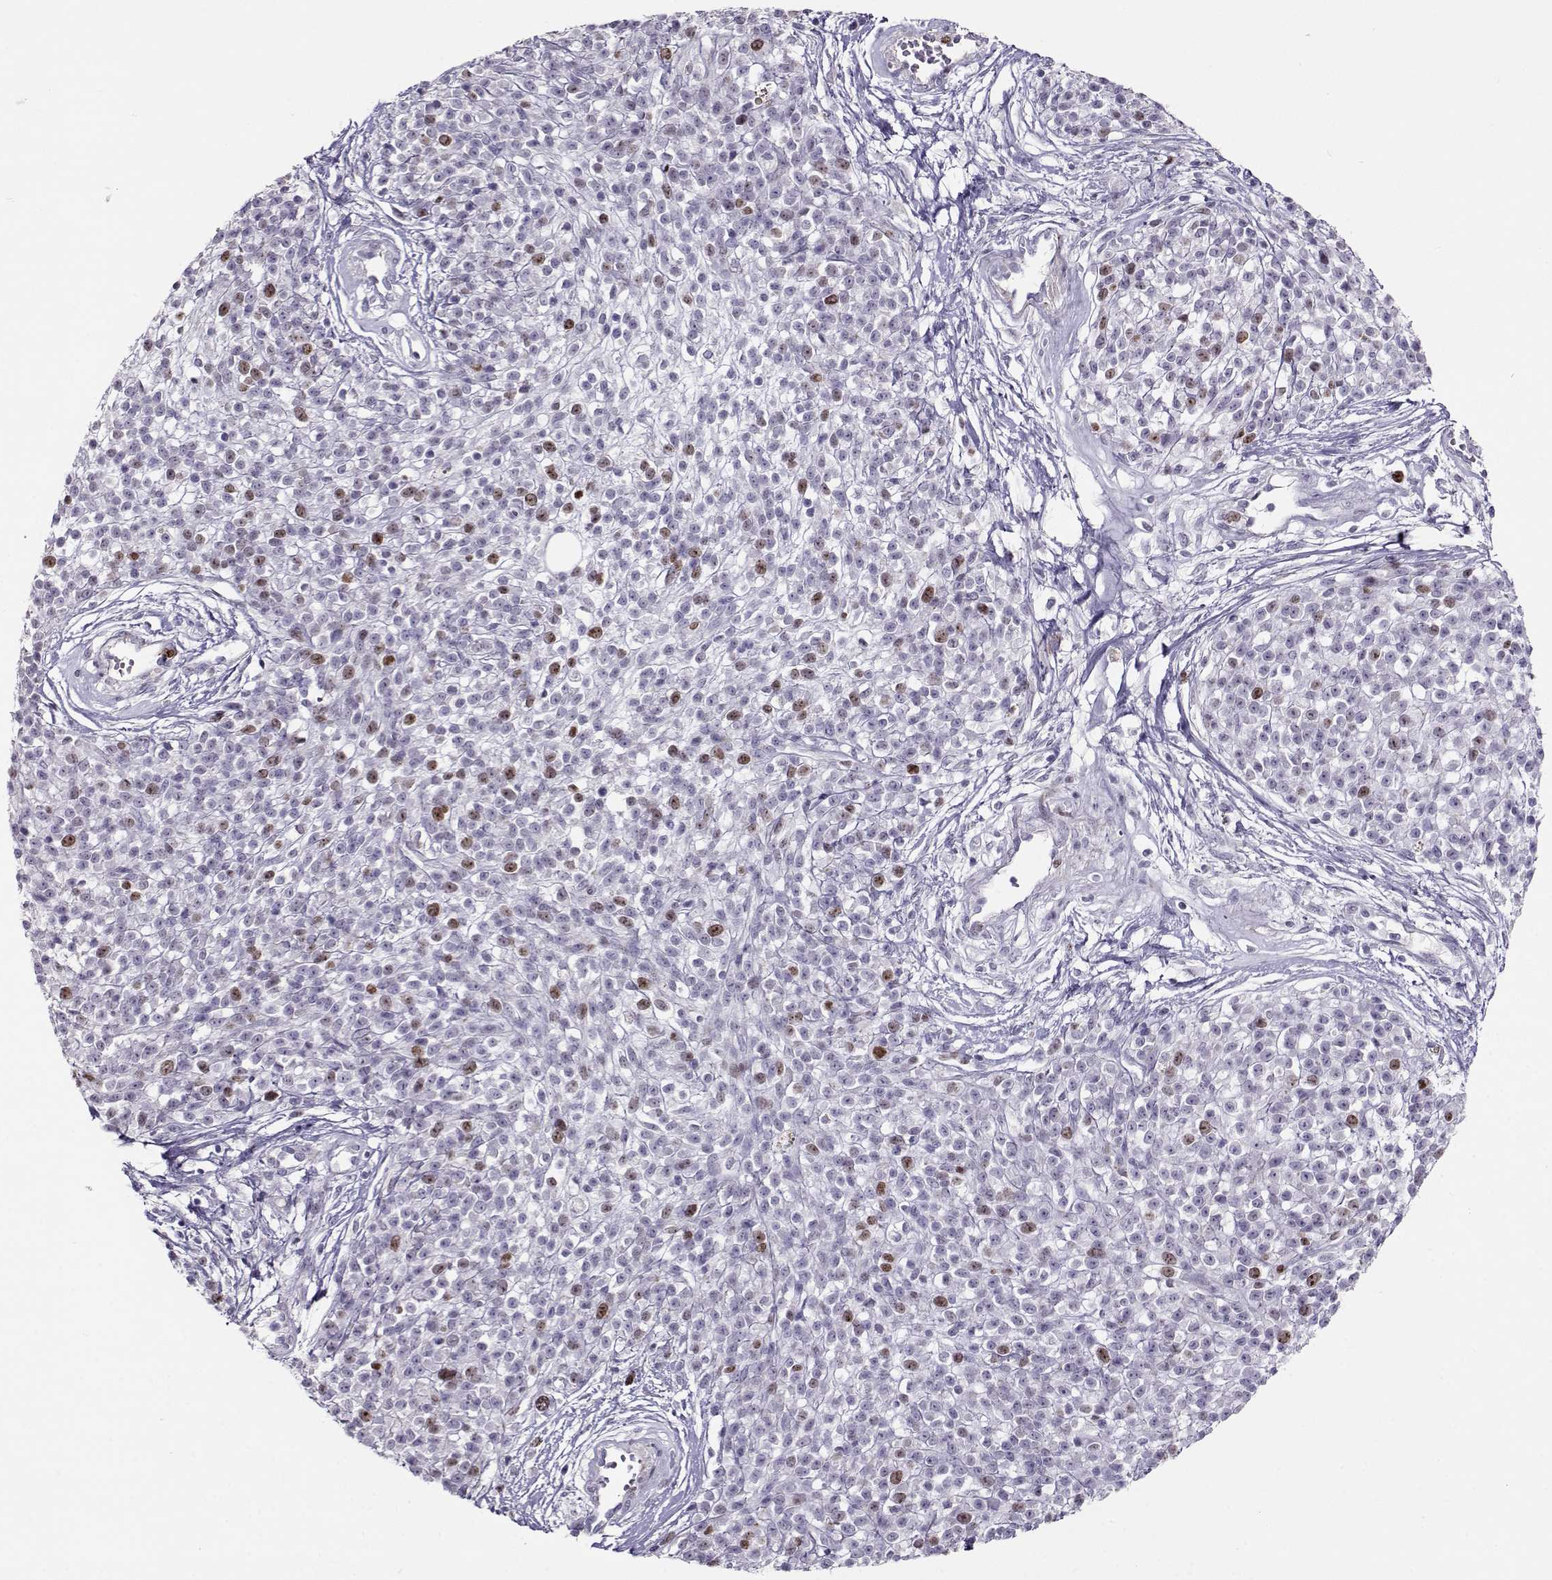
{"staining": {"intensity": "moderate", "quantity": "<25%", "location": "nuclear"}, "tissue": "melanoma", "cell_type": "Tumor cells", "image_type": "cancer", "snomed": [{"axis": "morphology", "description": "Malignant melanoma, NOS"}, {"axis": "topography", "description": "Skin"}, {"axis": "topography", "description": "Skin of trunk"}], "caption": "Melanoma stained with DAB (3,3'-diaminobenzidine) IHC reveals low levels of moderate nuclear staining in approximately <25% of tumor cells.", "gene": "NPW", "patient": {"sex": "male", "age": 74}}